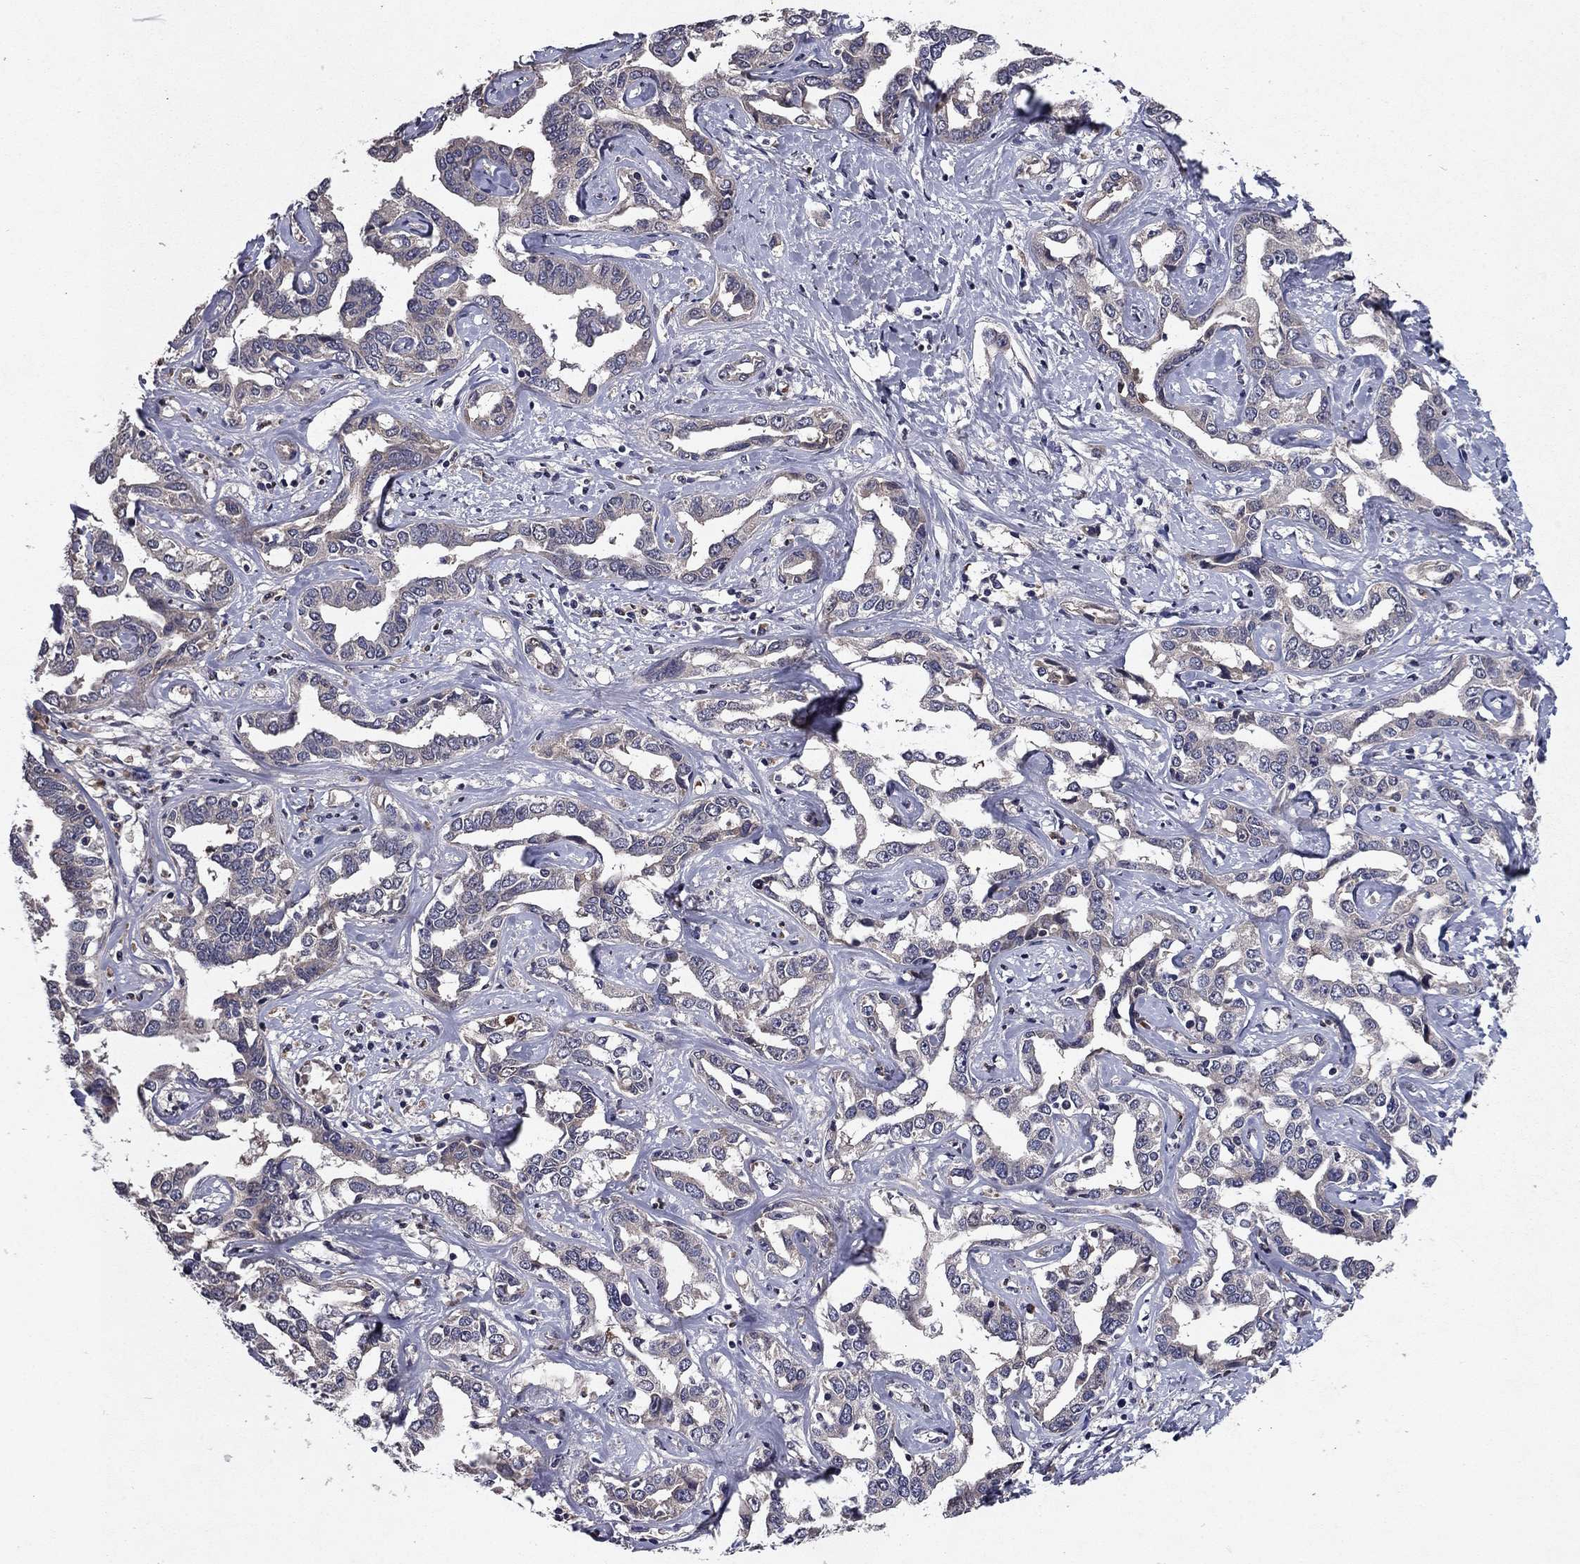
{"staining": {"intensity": "negative", "quantity": "none", "location": "none"}, "tissue": "liver cancer", "cell_type": "Tumor cells", "image_type": "cancer", "snomed": [{"axis": "morphology", "description": "Cholangiocarcinoma"}, {"axis": "topography", "description": "Liver"}], "caption": "Immunohistochemistry (IHC) histopathology image of human liver cancer stained for a protein (brown), which exhibits no positivity in tumor cells.", "gene": "PROS1", "patient": {"sex": "male", "age": 59}}